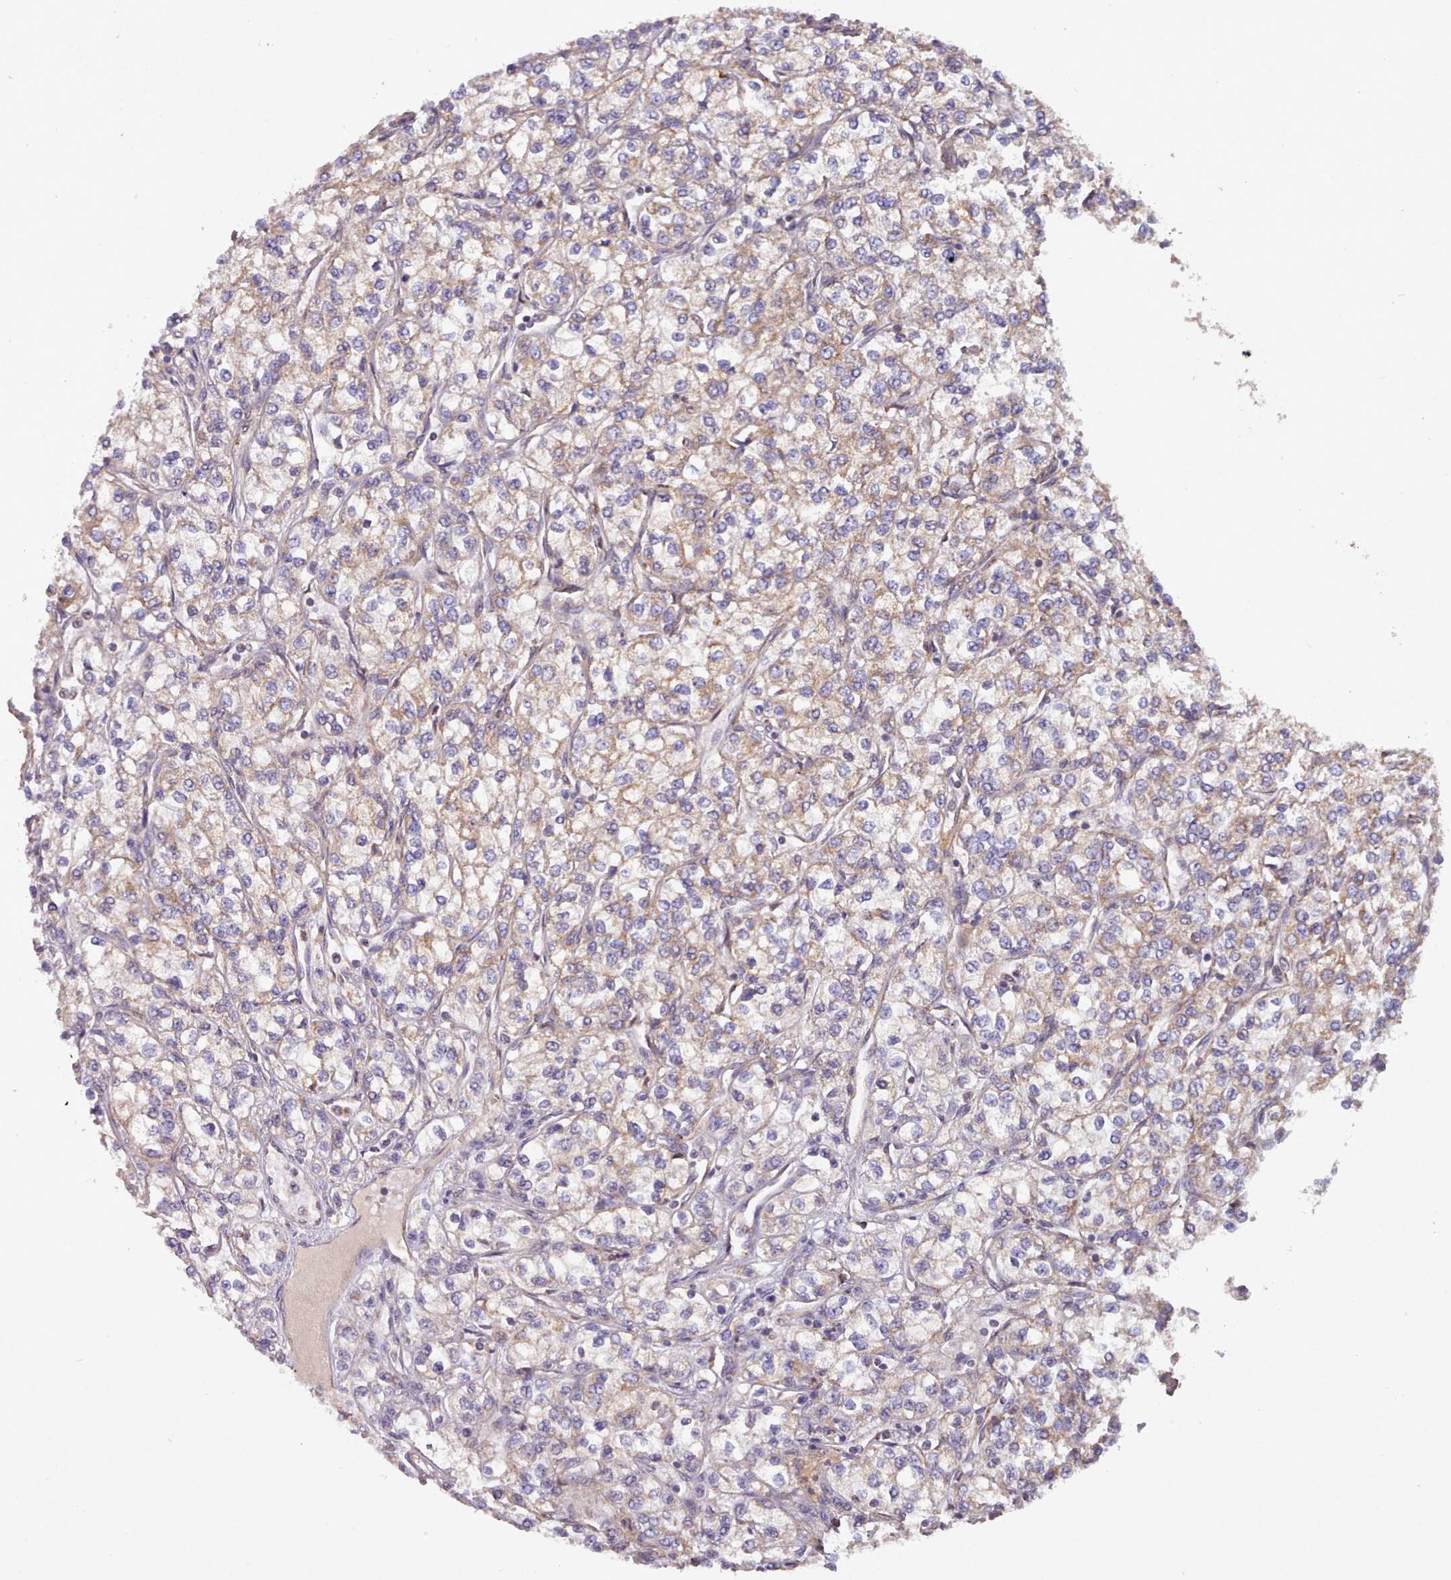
{"staining": {"intensity": "moderate", "quantity": "<25%", "location": "cytoplasmic/membranous"}, "tissue": "renal cancer", "cell_type": "Tumor cells", "image_type": "cancer", "snomed": [{"axis": "morphology", "description": "Adenocarcinoma, NOS"}, {"axis": "topography", "description": "Kidney"}], "caption": "This image displays immunohistochemistry staining of adenocarcinoma (renal), with low moderate cytoplasmic/membranous staining in about <25% of tumor cells.", "gene": "HSDL2", "patient": {"sex": "male", "age": 80}}